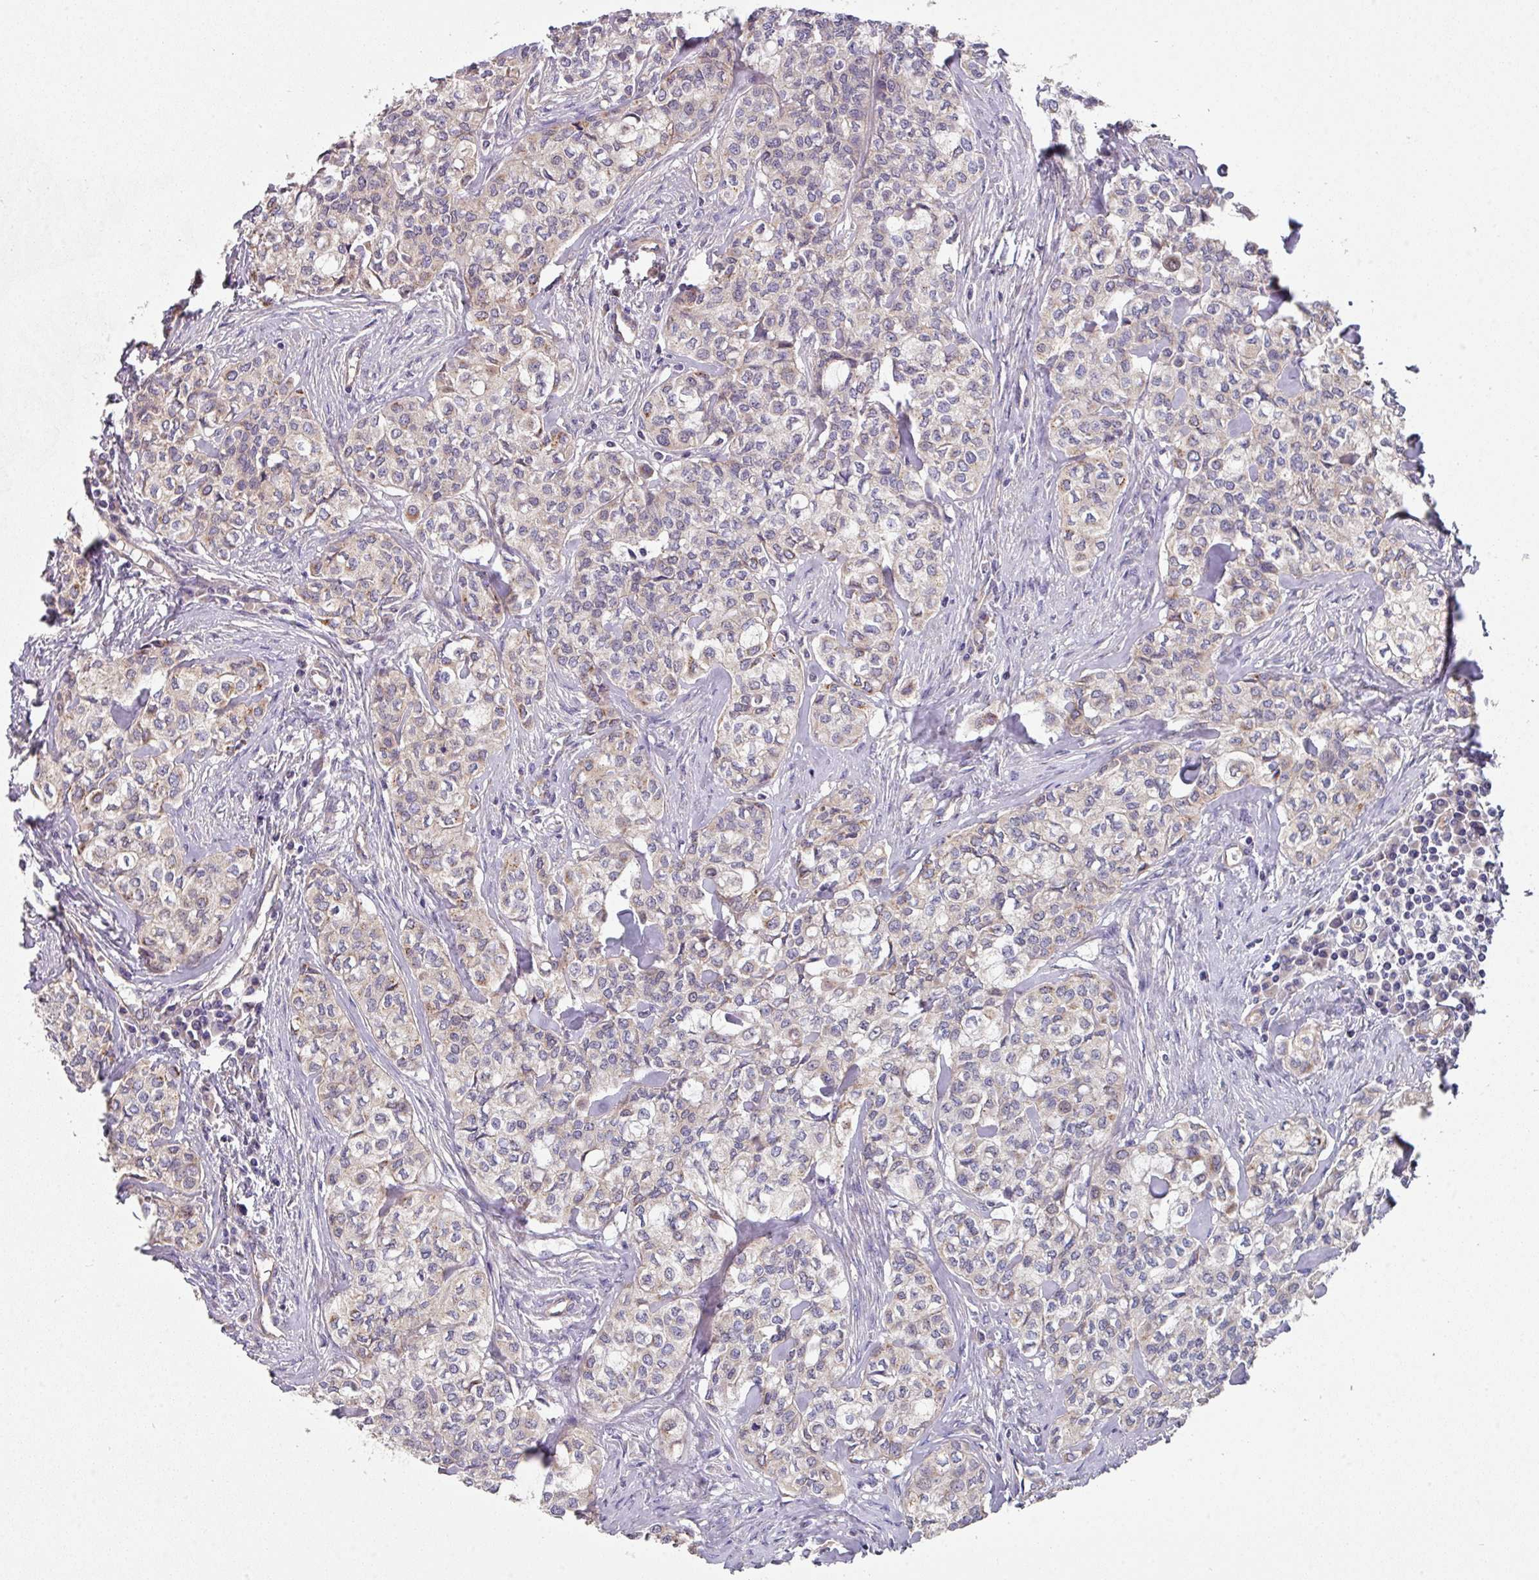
{"staining": {"intensity": "negative", "quantity": "none", "location": "none"}, "tissue": "head and neck cancer", "cell_type": "Tumor cells", "image_type": "cancer", "snomed": [{"axis": "morphology", "description": "Adenocarcinoma, NOS"}, {"axis": "topography", "description": "Head-Neck"}], "caption": "IHC micrograph of neoplastic tissue: head and neck cancer stained with DAB reveals no significant protein staining in tumor cells. Nuclei are stained in blue.", "gene": "DCAF12L2", "patient": {"sex": "male", "age": 81}}